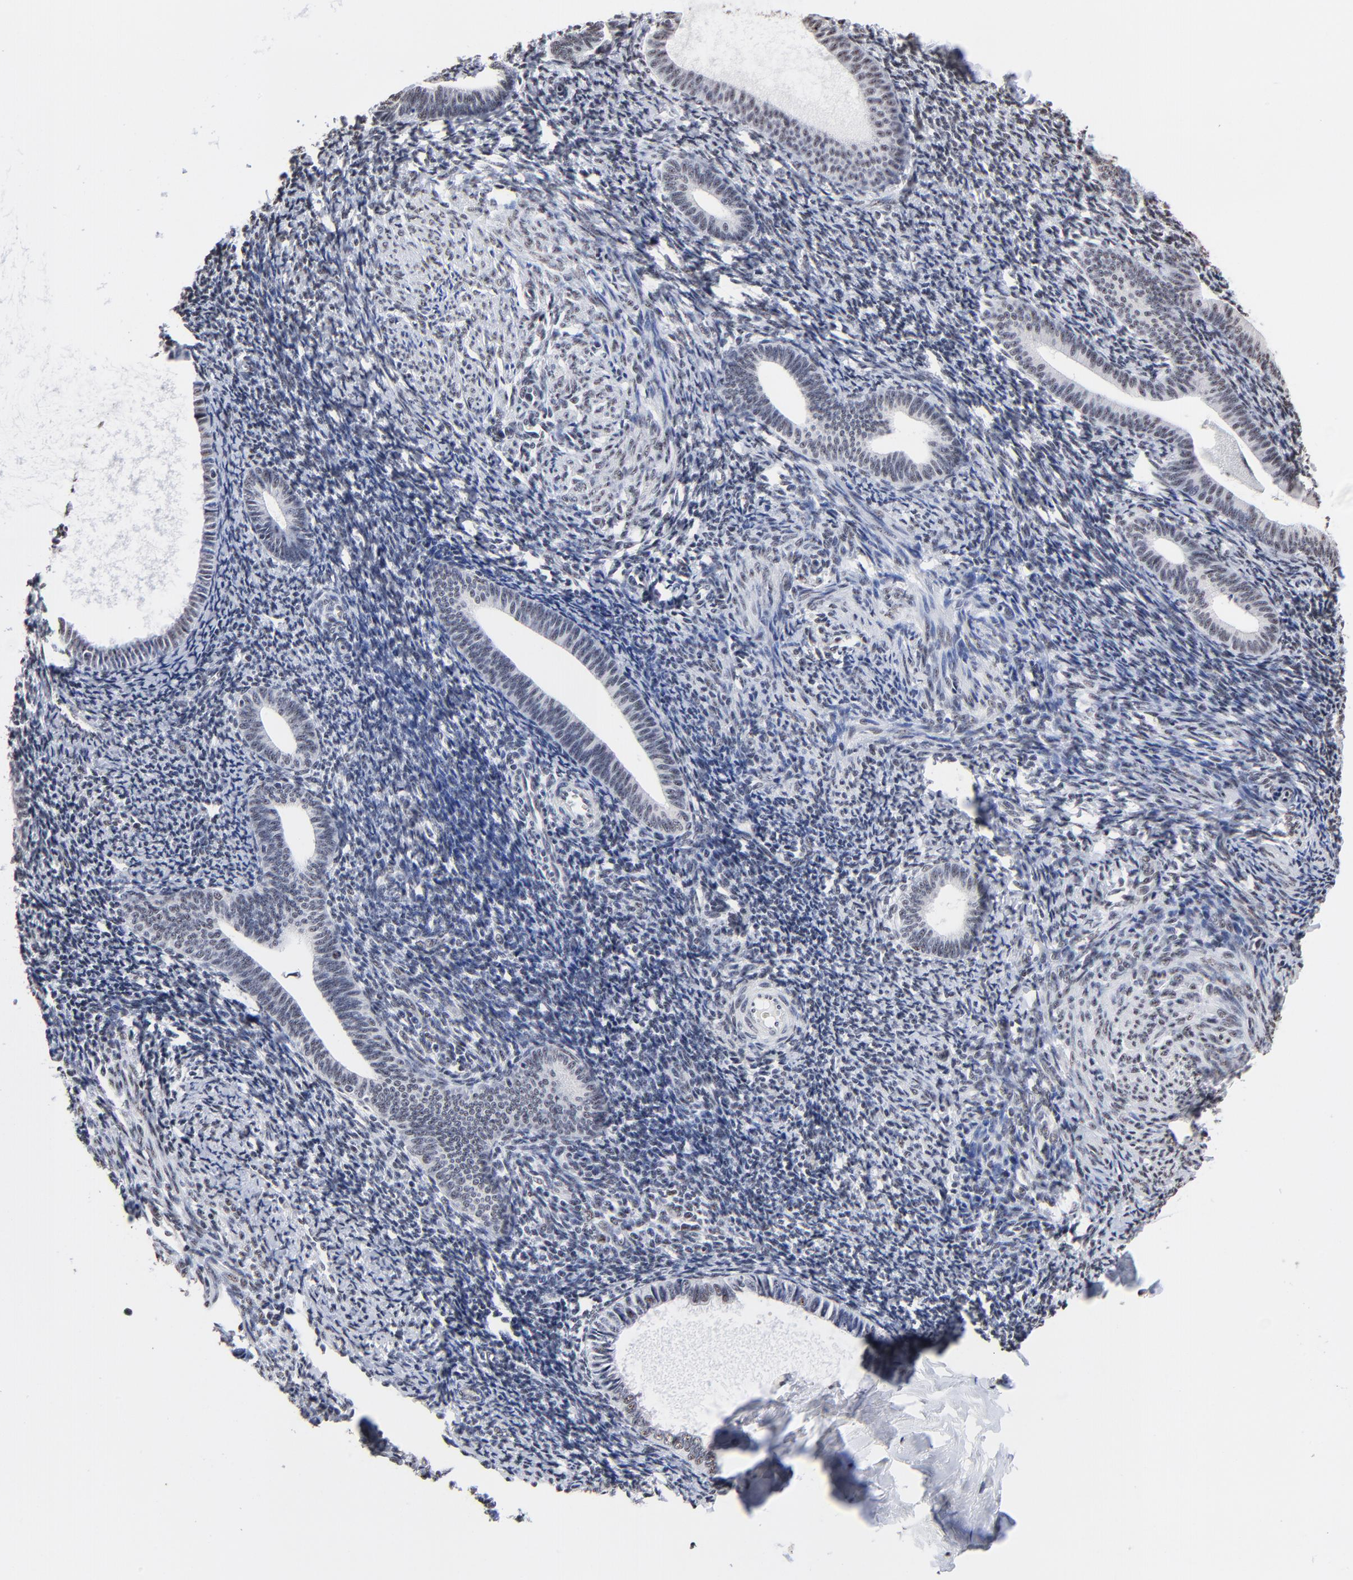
{"staining": {"intensity": "weak", "quantity": ">75%", "location": "nuclear"}, "tissue": "endometrium", "cell_type": "Cells in endometrial stroma", "image_type": "normal", "snomed": [{"axis": "morphology", "description": "Normal tissue, NOS"}, {"axis": "topography", "description": "Endometrium"}], "caption": "Protein analysis of benign endometrium shows weak nuclear expression in approximately >75% of cells in endometrial stroma.", "gene": "MBD4", "patient": {"sex": "female", "age": 57}}